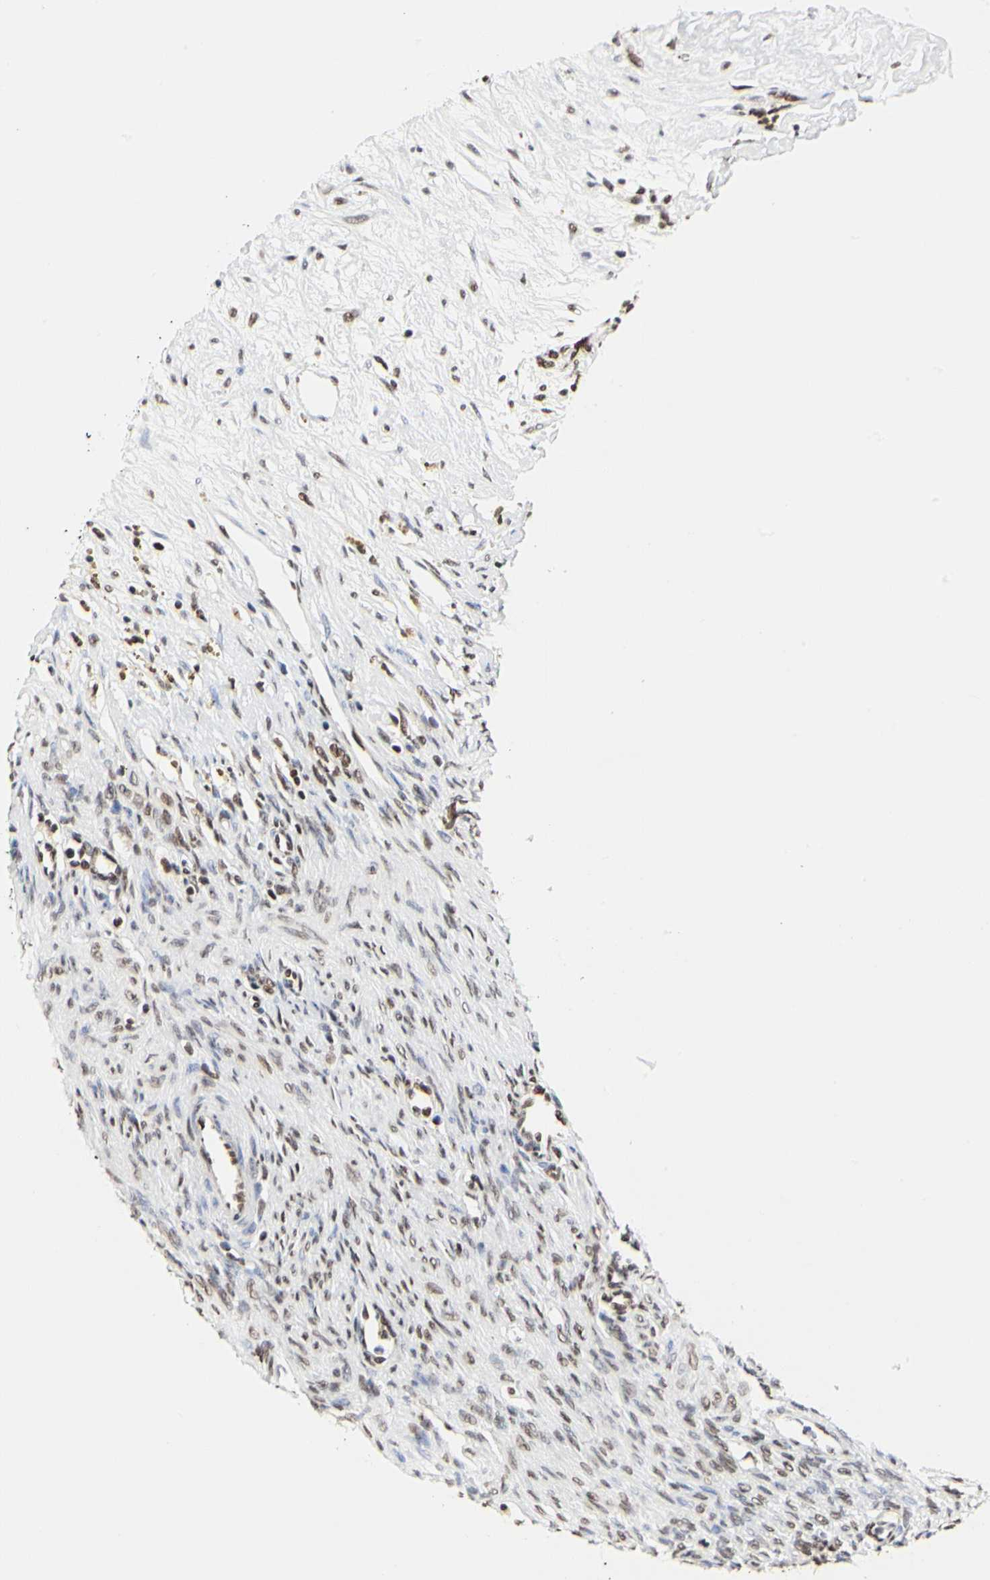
{"staining": {"intensity": "moderate", "quantity": "25%-75%", "location": "nuclear"}, "tissue": "ovary", "cell_type": "Follicle cells", "image_type": "normal", "snomed": [{"axis": "morphology", "description": "Normal tissue, NOS"}, {"axis": "topography", "description": "Ovary"}], "caption": "Ovary stained for a protein displays moderate nuclear positivity in follicle cells. Immunohistochemistry (ihc) stains the protein of interest in brown and the nuclei are stained blue.", "gene": "PRMT3", "patient": {"sex": "female", "age": 33}}